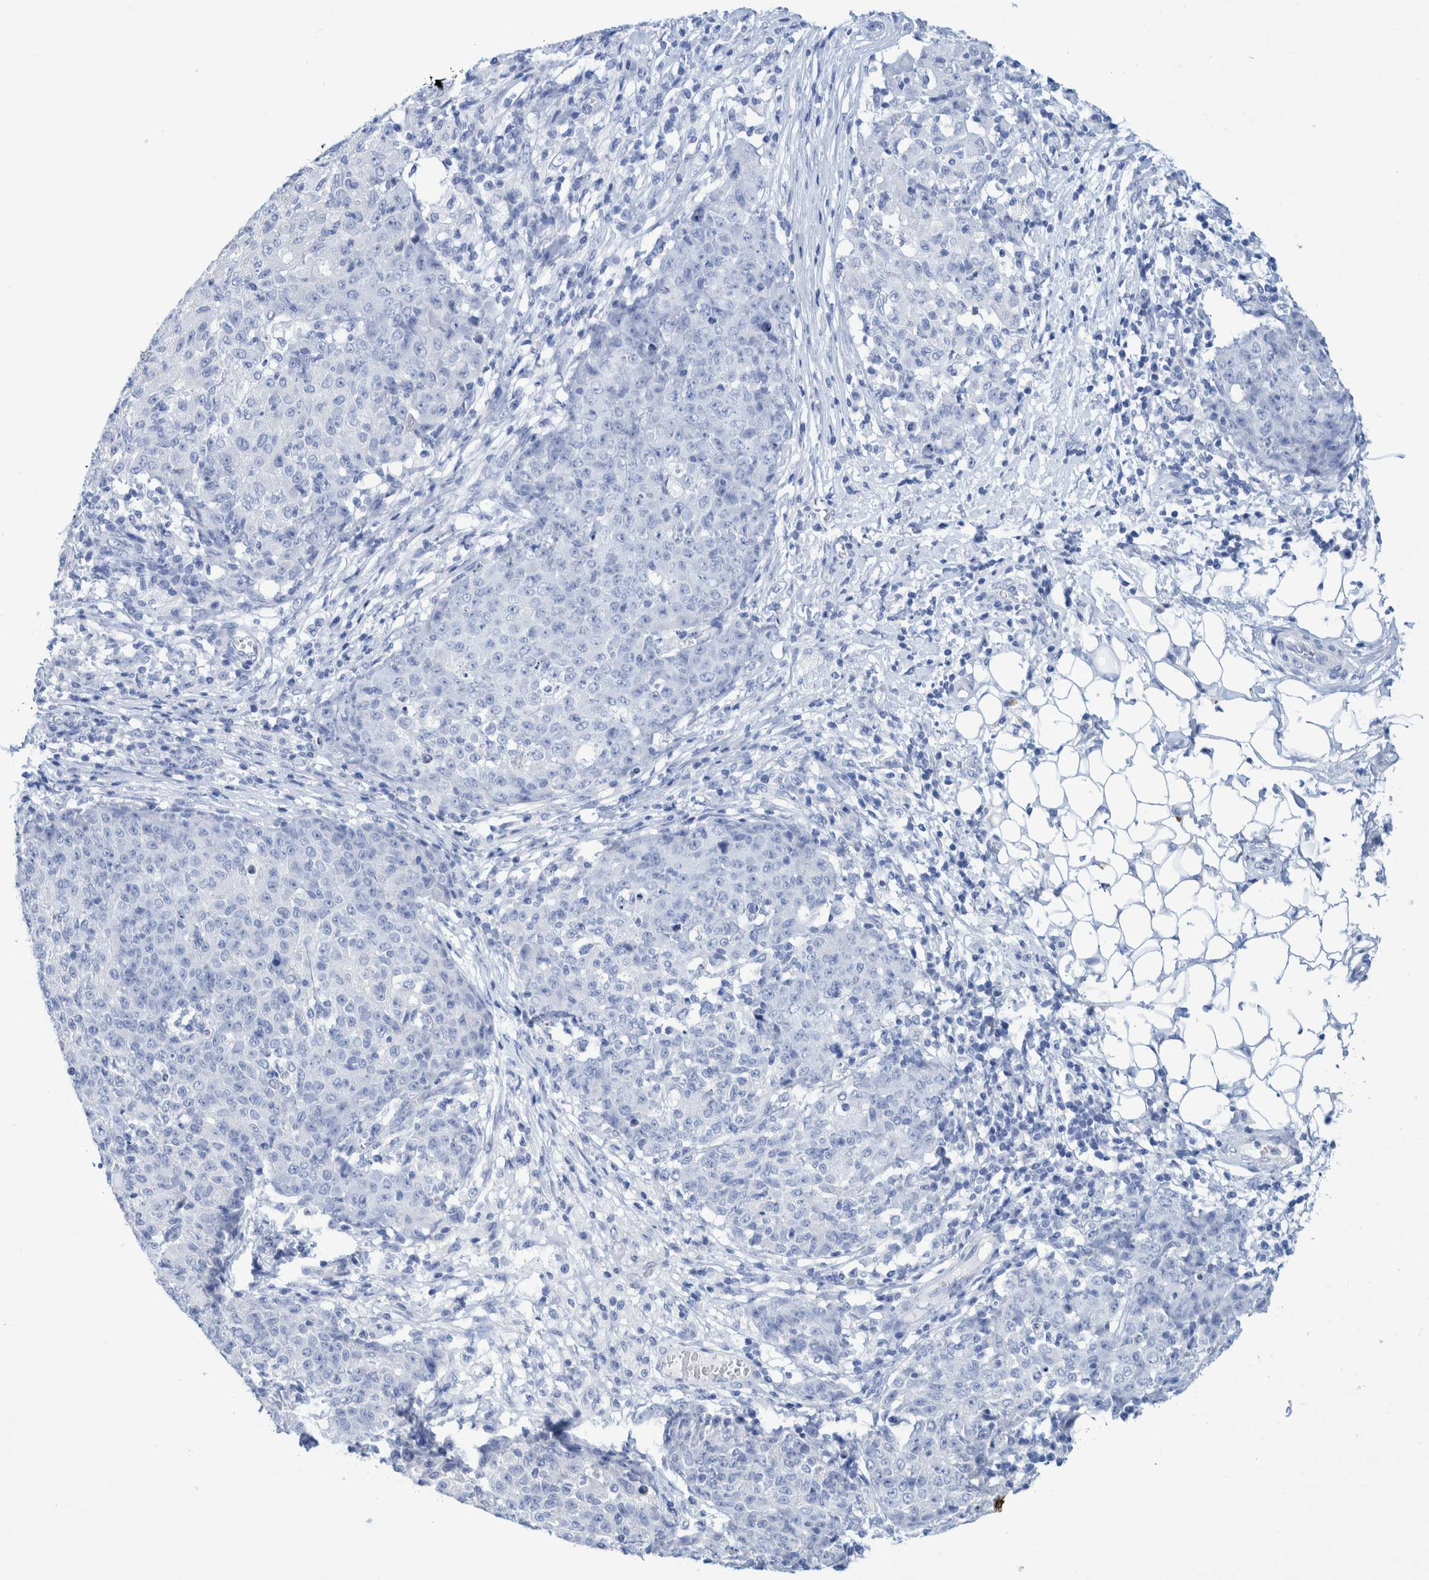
{"staining": {"intensity": "negative", "quantity": "none", "location": "none"}, "tissue": "ovarian cancer", "cell_type": "Tumor cells", "image_type": "cancer", "snomed": [{"axis": "morphology", "description": "Carcinoma, endometroid"}, {"axis": "topography", "description": "Ovary"}], "caption": "Human ovarian cancer (endometroid carcinoma) stained for a protein using IHC displays no expression in tumor cells.", "gene": "PERP", "patient": {"sex": "female", "age": 42}}